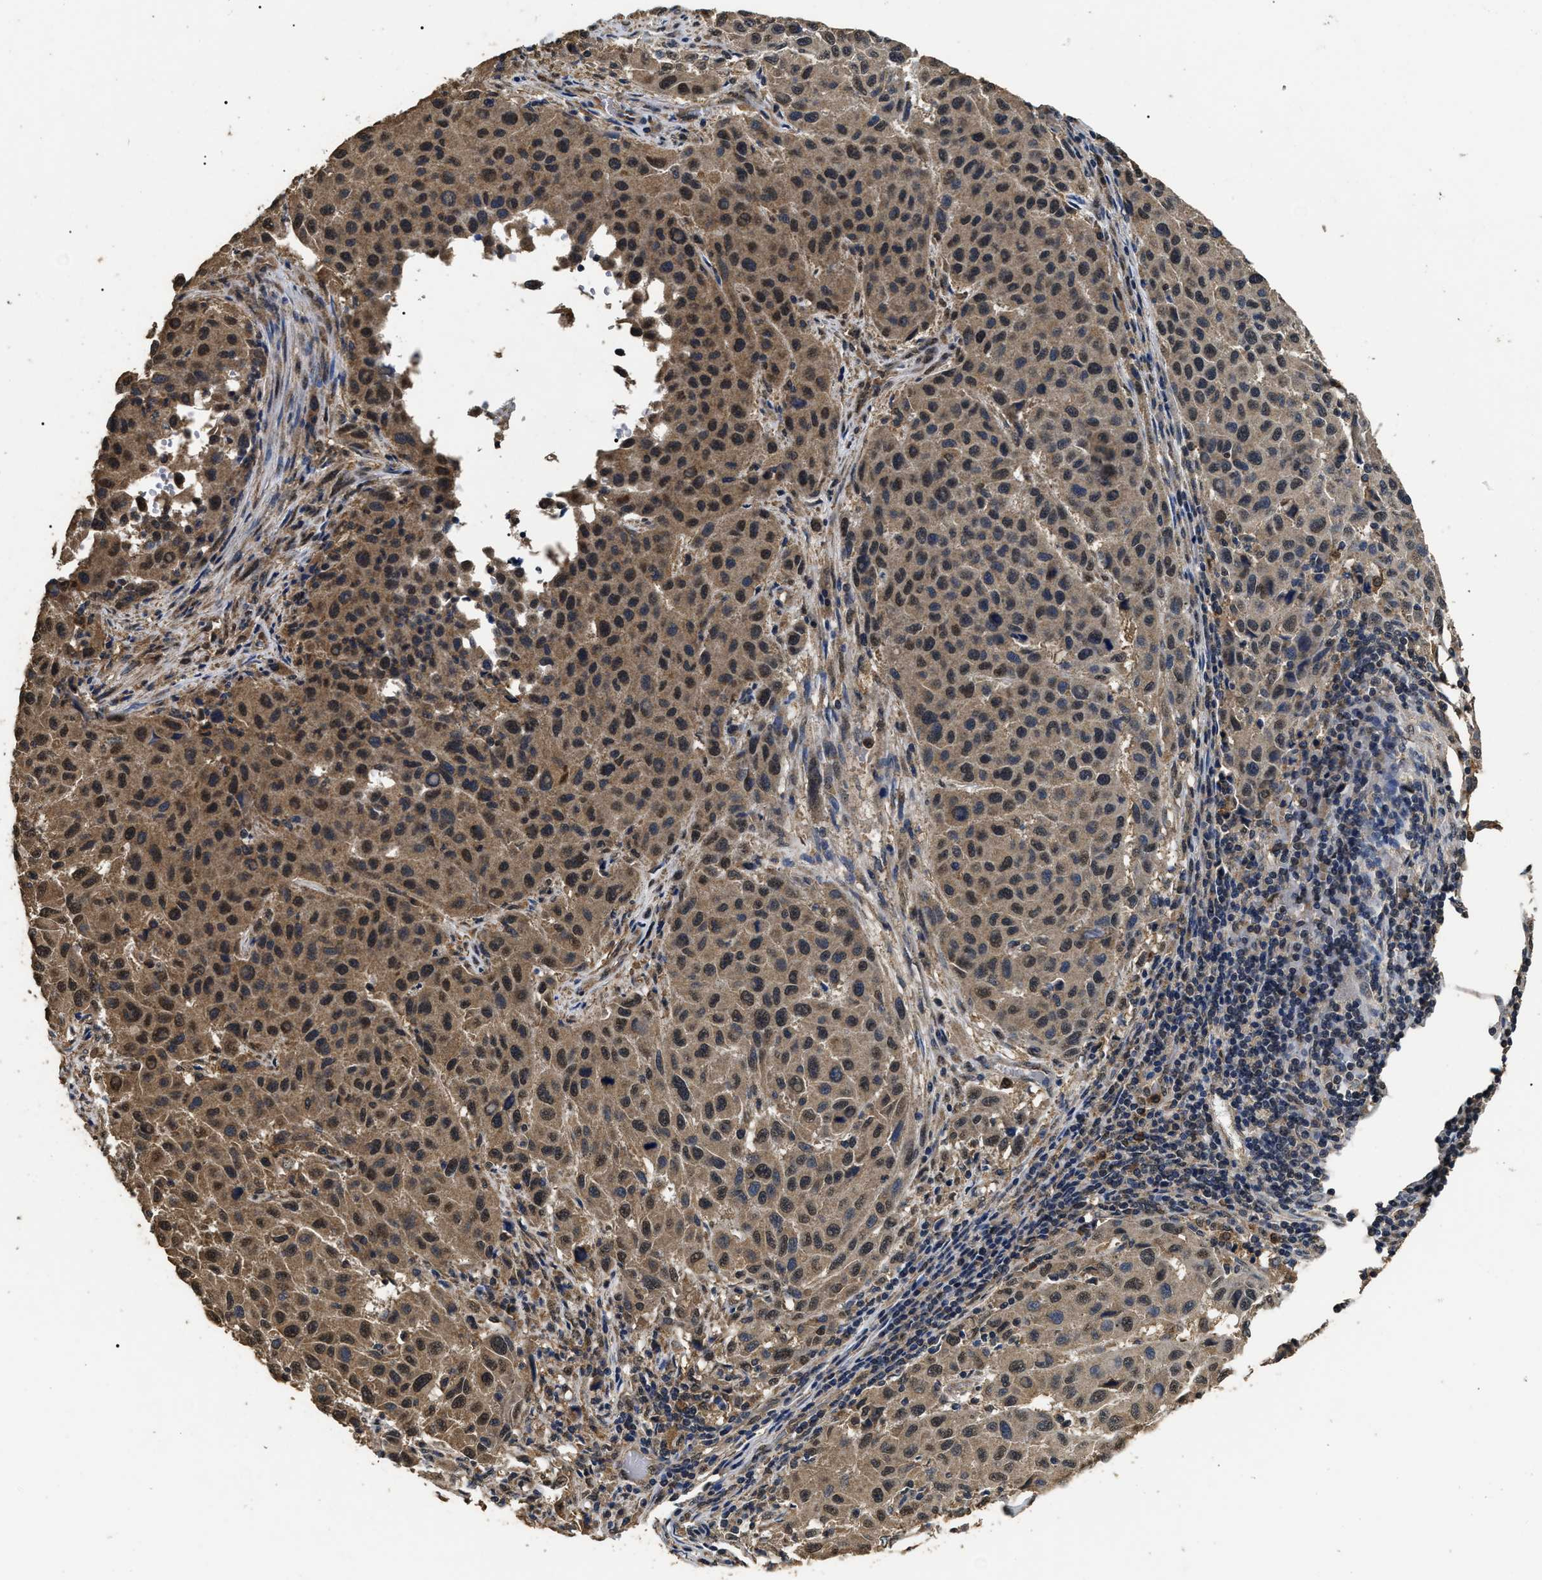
{"staining": {"intensity": "moderate", "quantity": ">75%", "location": "cytoplasmic/membranous,nuclear"}, "tissue": "melanoma", "cell_type": "Tumor cells", "image_type": "cancer", "snomed": [{"axis": "morphology", "description": "Malignant melanoma, Metastatic site"}, {"axis": "topography", "description": "Lymph node"}], "caption": "About >75% of tumor cells in melanoma show moderate cytoplasmic/membranous and nuclear protein positivity as visualized by brown immunohistochemical staining.", "gene": "PSMD8", "patient": {"sex": "male", "age": 61}}